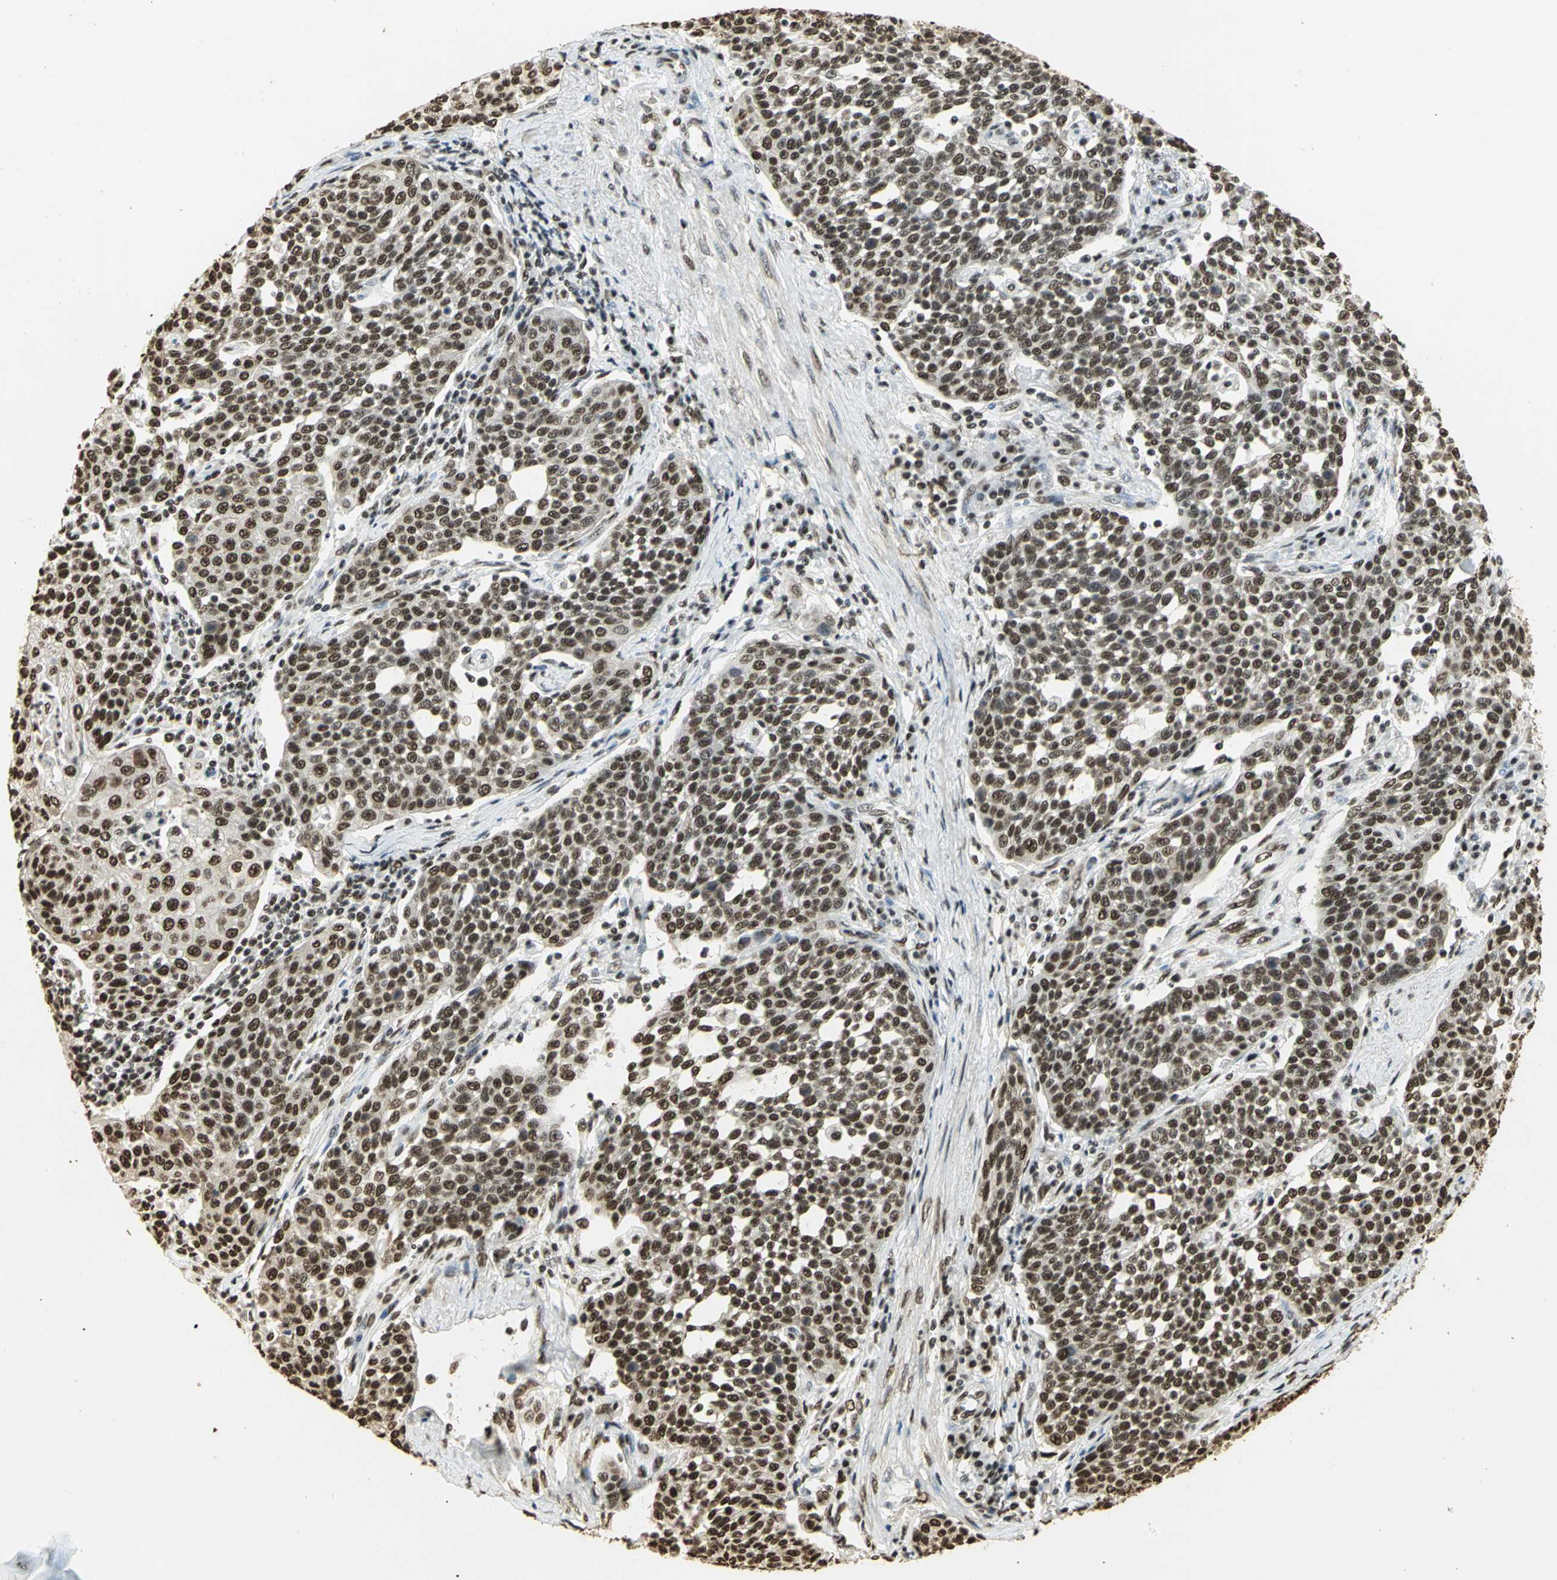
{"staining": {"intensity": "strong", "quantity": ">75%", "location": "cytoplasmic/membranous,nuclear"}, "tissue": "cervical cancer", "cell_type": "Tumor cells", "image_type": "cancer", "snomed": [{"axis": "morphology", "description": "Squamous cell carcinoma, NOS"}, {"axis": "topography", "description": "Cervix"}], "caption": "Tumor cells reveal strong cytoplasmic/membranous and nuclear expression in approximately >75% of cells in cervical cancer.", "gene": "SET", "patient": {"sex": "female", "age": 34}}